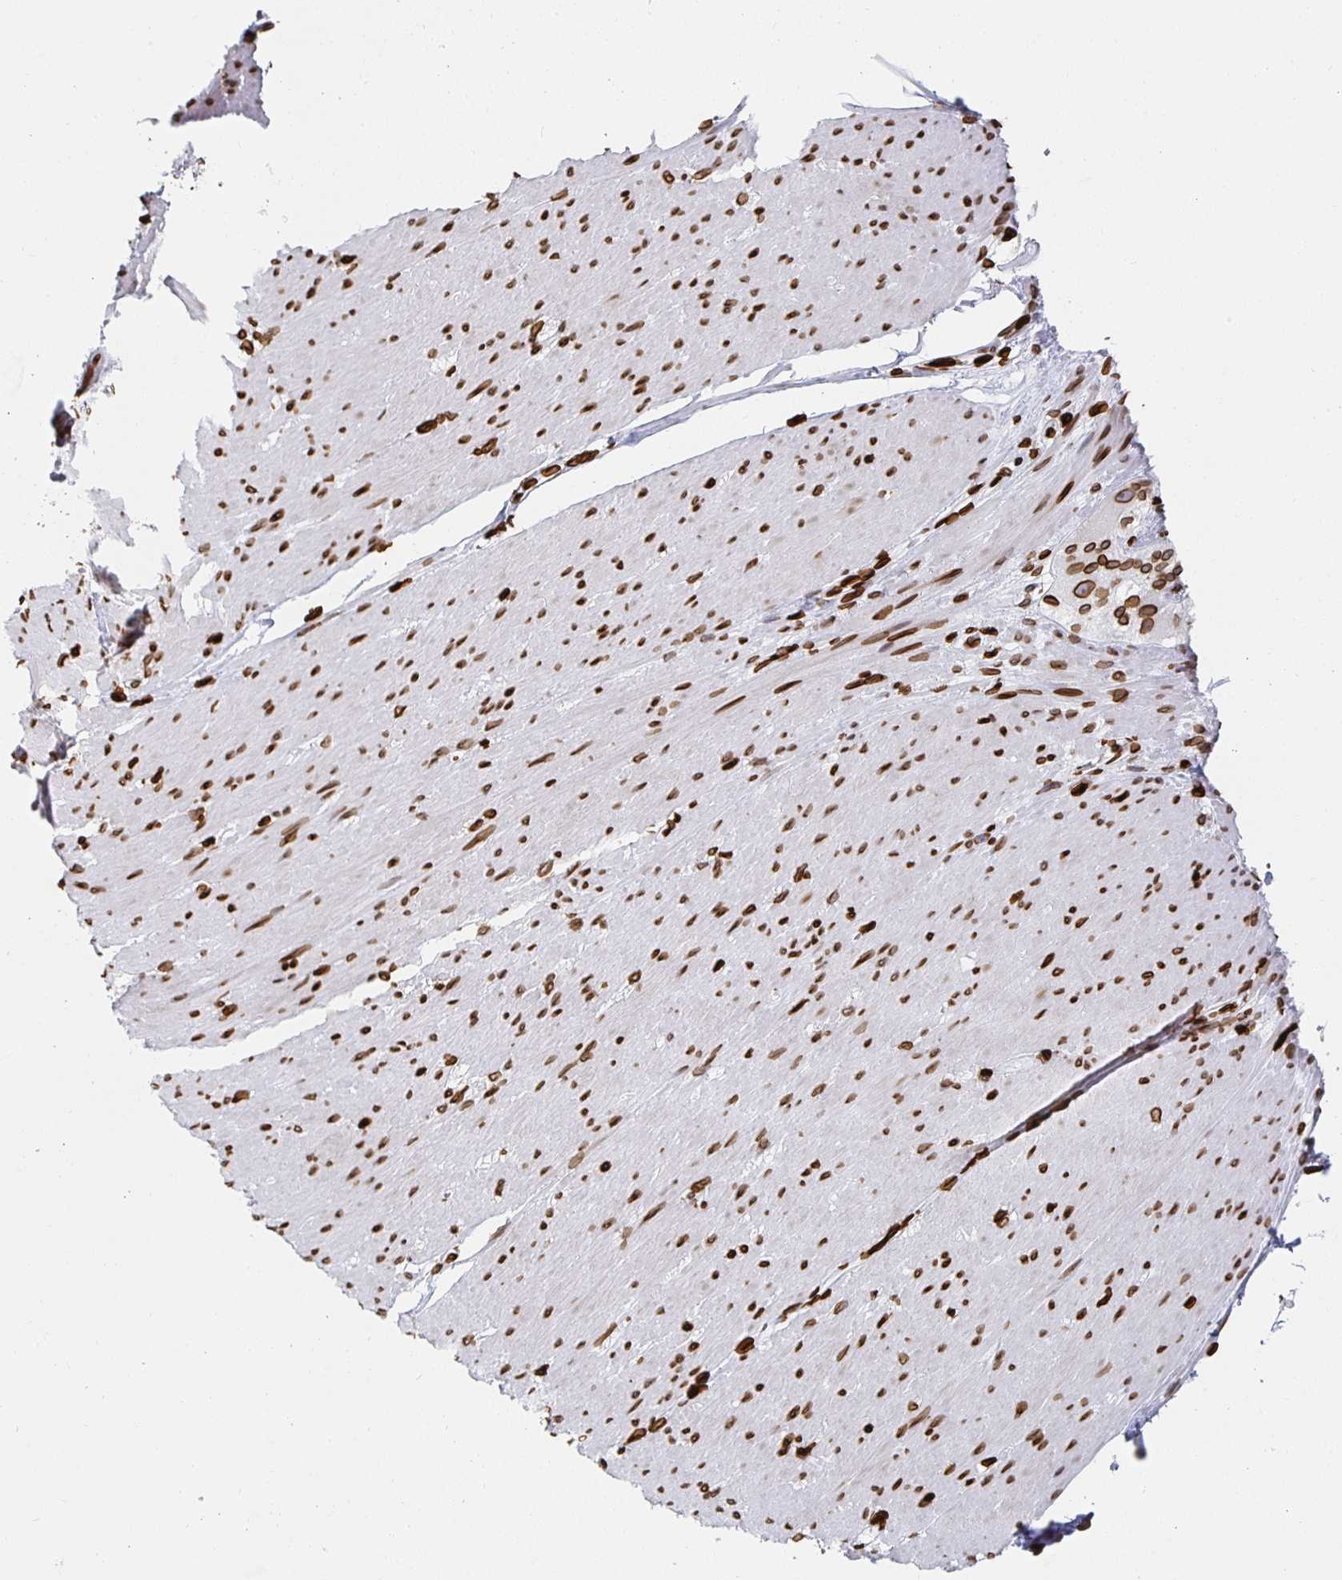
{"staining": {"intensity": "moderate", "quantity": ">75%", "location": "cytoplasmic/membranous,nuclear"}, "tissue": "smooth muscle", "cell_type": "Smooth muscle cells", "image_type": "normal", "snomed": [{"axis": "morphology", "description": "Normal tissue, NOS"}, {"axis": "topography", "description": "Smooth muscle"}, {"axis": "topography", "description": "Rectum"}], "caption": "Smooth muscle cells display medium levels of moderate cytoplasmic/membranous,nuclear expression in approximately >75% of cells in normal human smooth muscle.", "gene": "LMNB1", "patient": {"sex": "male", "age": 53}}